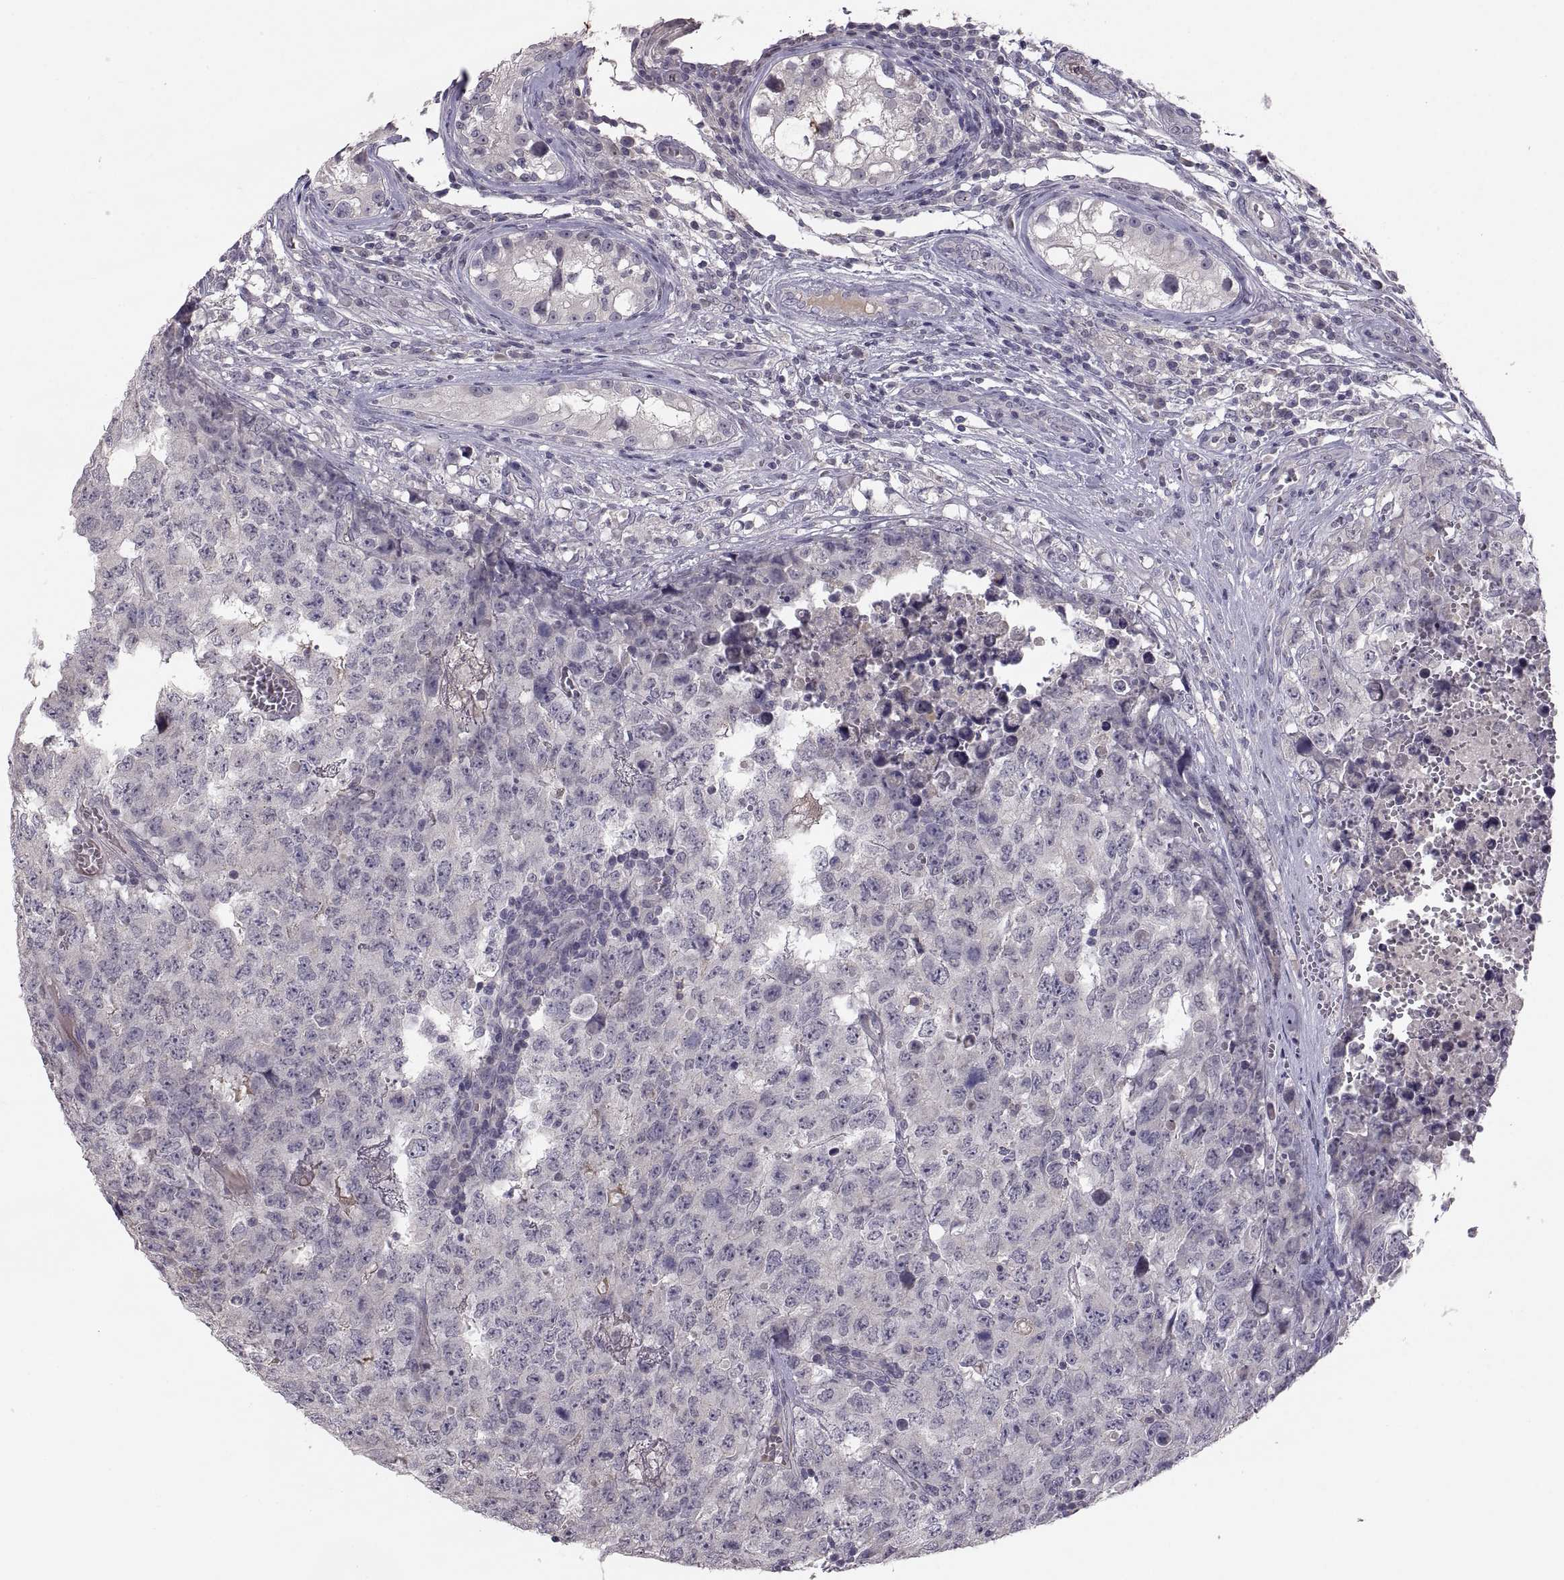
{"staining": {"intensity": "negative", "quantity": "none", "location": "none"}, "tissue": "testis cancer", "cell_type": "Tumor cells", "image_type": "cancer", "snomed": [{"axis": "morphology", "description": "Carcinoma, Embryonal, NOS"}, {"axis": "topography", "description": "Testis"}], "caption": "Protein analysis of testis embryonal carcinoma demonstrates no significant expression in tumor cells.", "gene": "PAX2", "patient": {"sex": "male", "age": 23}}